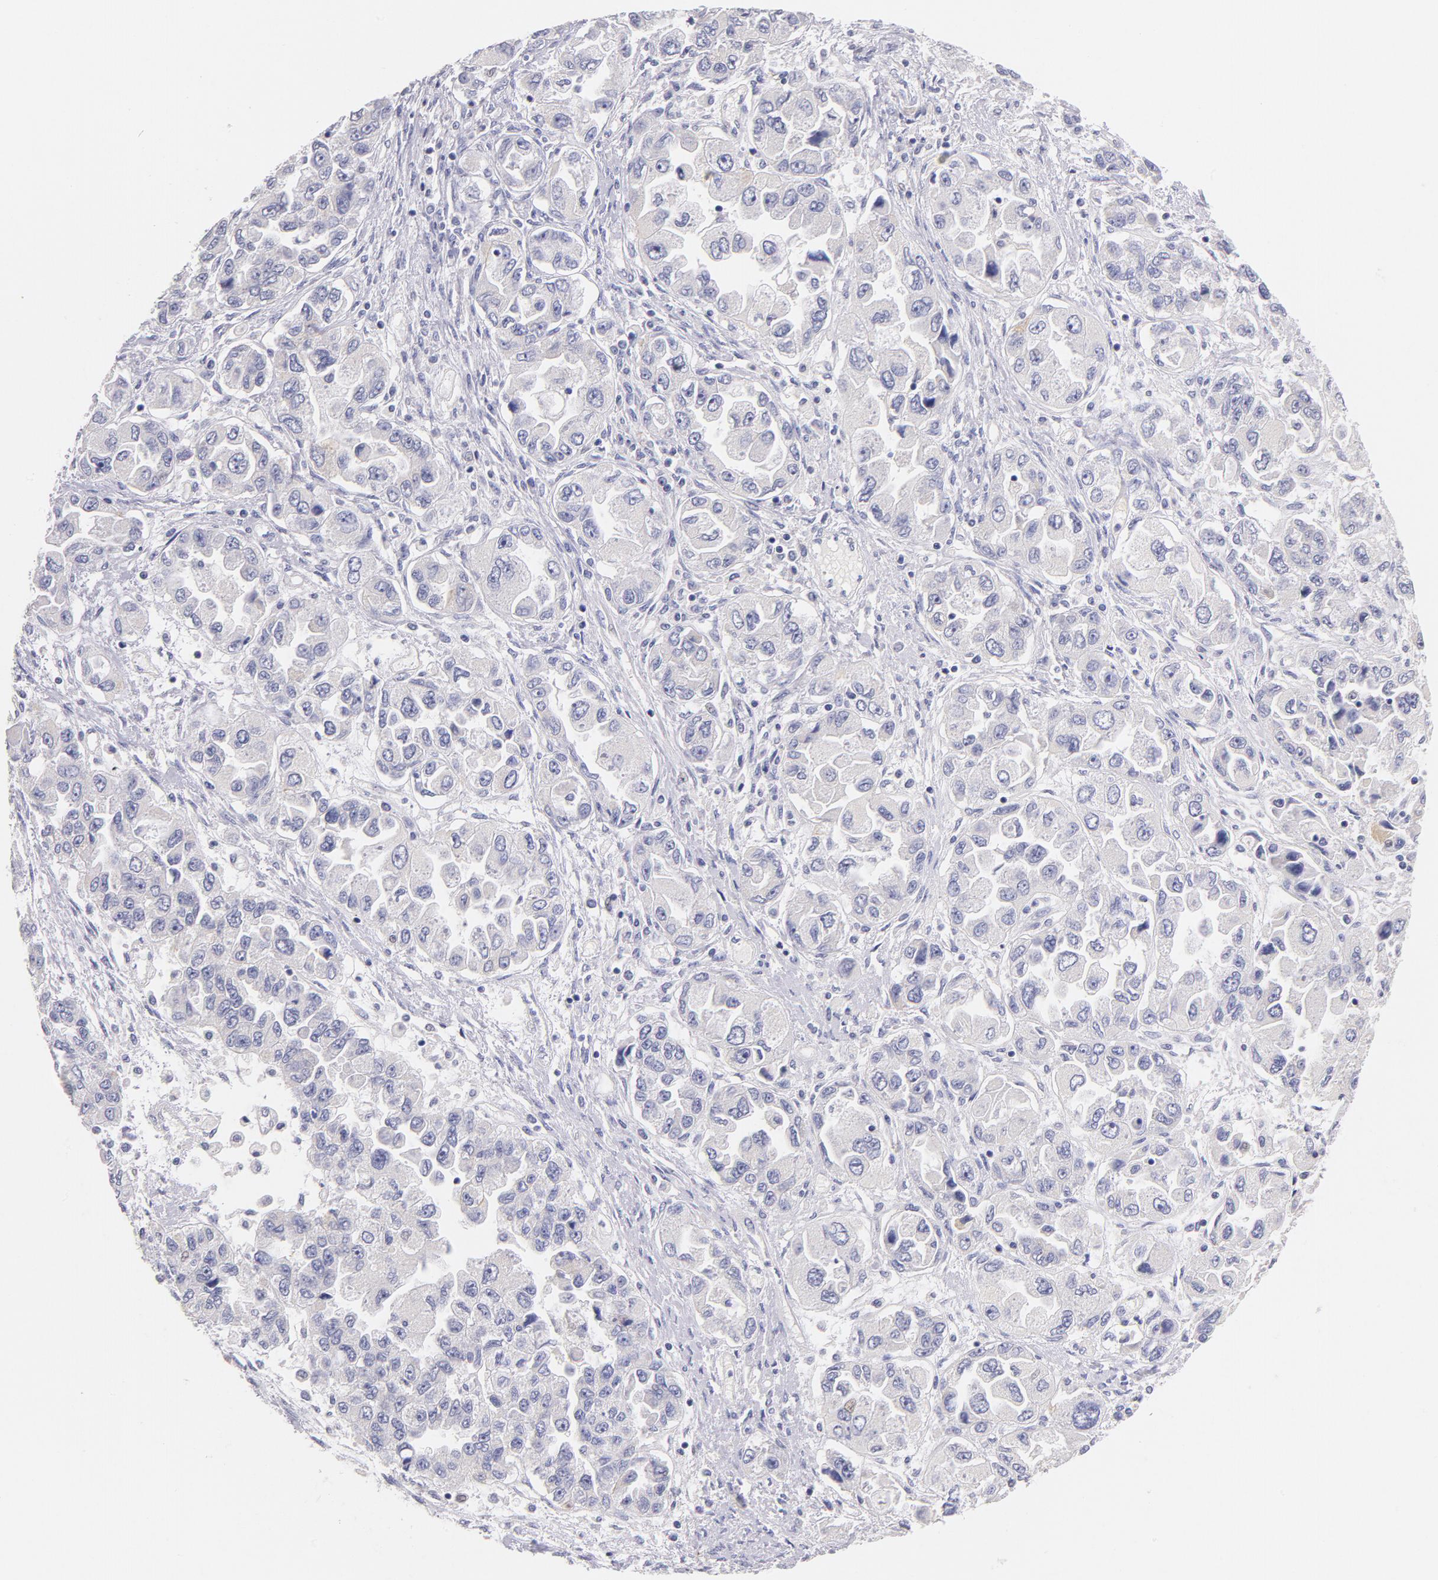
{"staining": {"intensity": "negative", "quantity": "none", "location": "none"}, "tissue": "ovarian cancer", "cell_type": "Tumor cells", "image_type": "cancer", "snomed": [{"axis": "morphology", "description": "Cystadenocarcinoma, serous, NOS"}, {"axis": "topography", "description": "Ovary"}], "caption": "Immunohistochemistry micrograph of neoplastic tissue: serous cystadenocarcinoma (ovarian) stained with DAB displays no significant protein staining in tumor cells.", "gene": "CD44", "patient": {"sex": "female", "age": 84}}